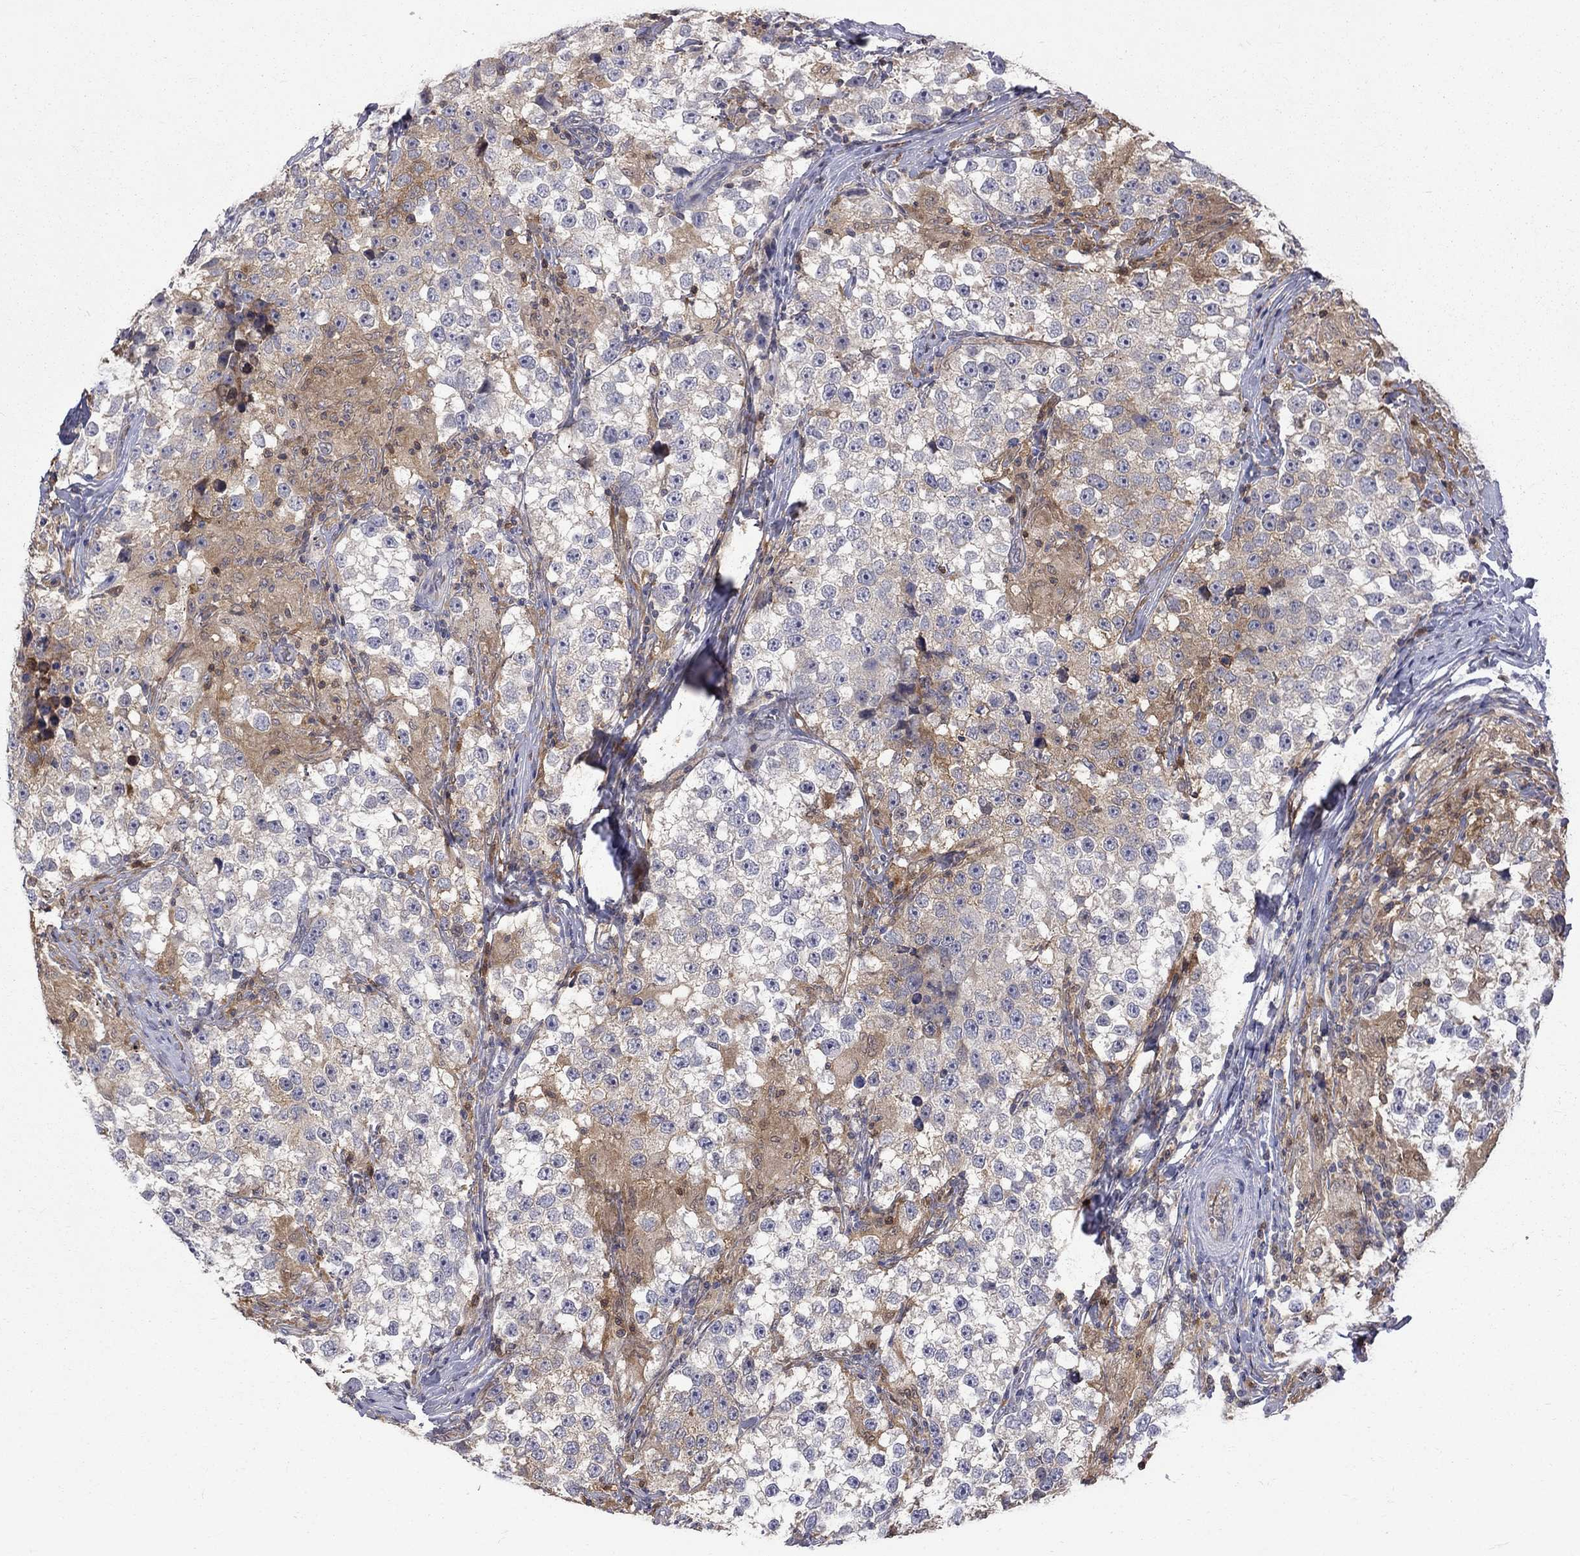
{"staining": {"intensity": "weak", "quantity": "<25%", "location": "cytoplasmic/membranous"}, "tissue": "testis cancer", "cell_type": "Tumor cells", "image_type": "cancer", "snomed": [{"axis": "morphology", "description": "Seminoma, NOS"}, {"axis": "topography", "description": "Testis"}], "caption": "The histopathology image reveals no significant staining in tumor cells of seminoma (testis).", "gene": "HKDC1", "patient": {"sex": "male", "age": 46}}